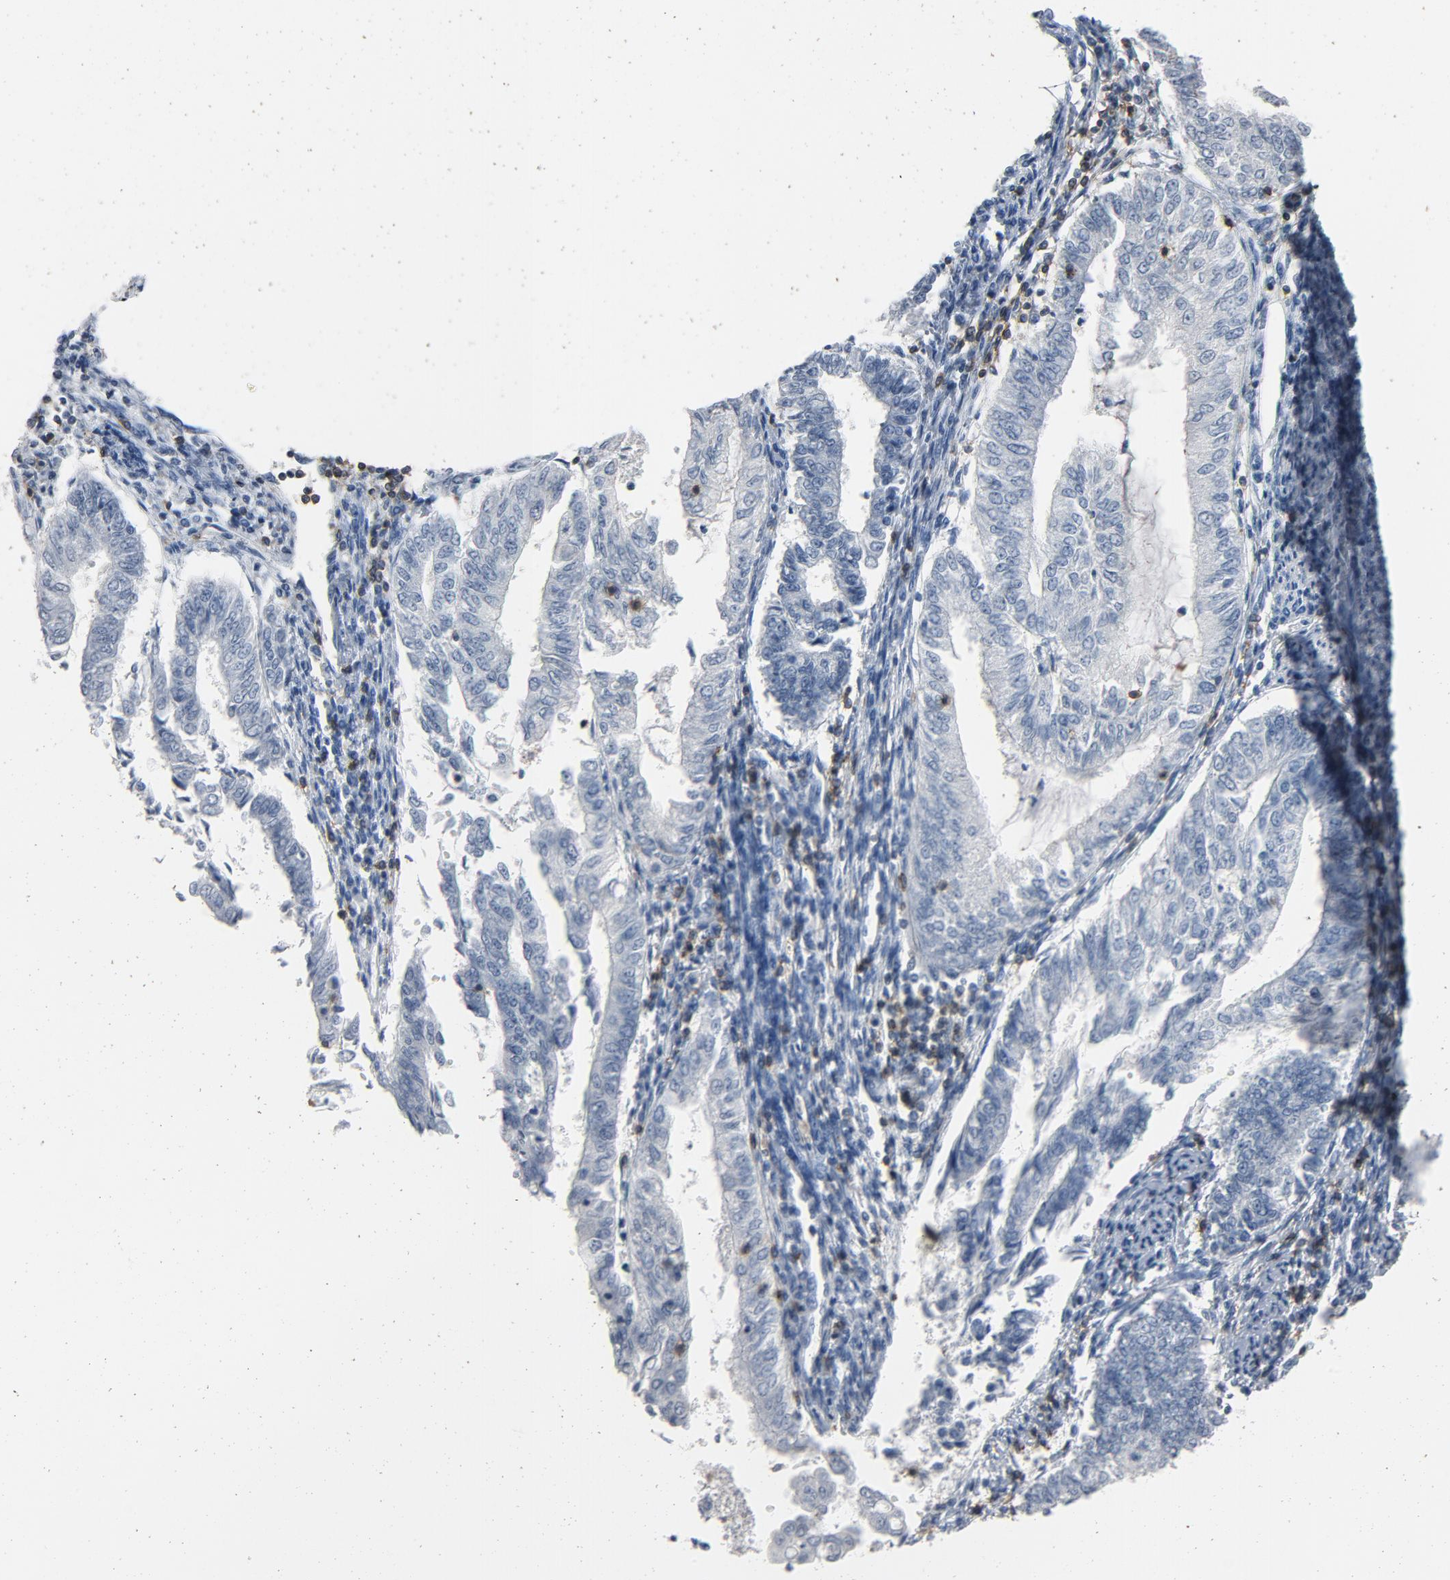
{"staining": {"intensity": "negative", "quantity": "none", "location": "none"}, "tissue": "endometrial cancer", "cell_type": "Tumor cells", "image_type": "cancer", "snomed": [{"axis": "morphology", "description": "Adenocarcinoma, NOS"}, {"axis": "topography", "description": "Endometrium"}], "caption": "Immunohistochemistry photomicrograph of neoplastic tissue: human endometrial adenocarcinoma stained with DAB displays no significant protein staining in tumor cells.", "gene": "LCK", "patient": {"sex": "female", "age": 66}}